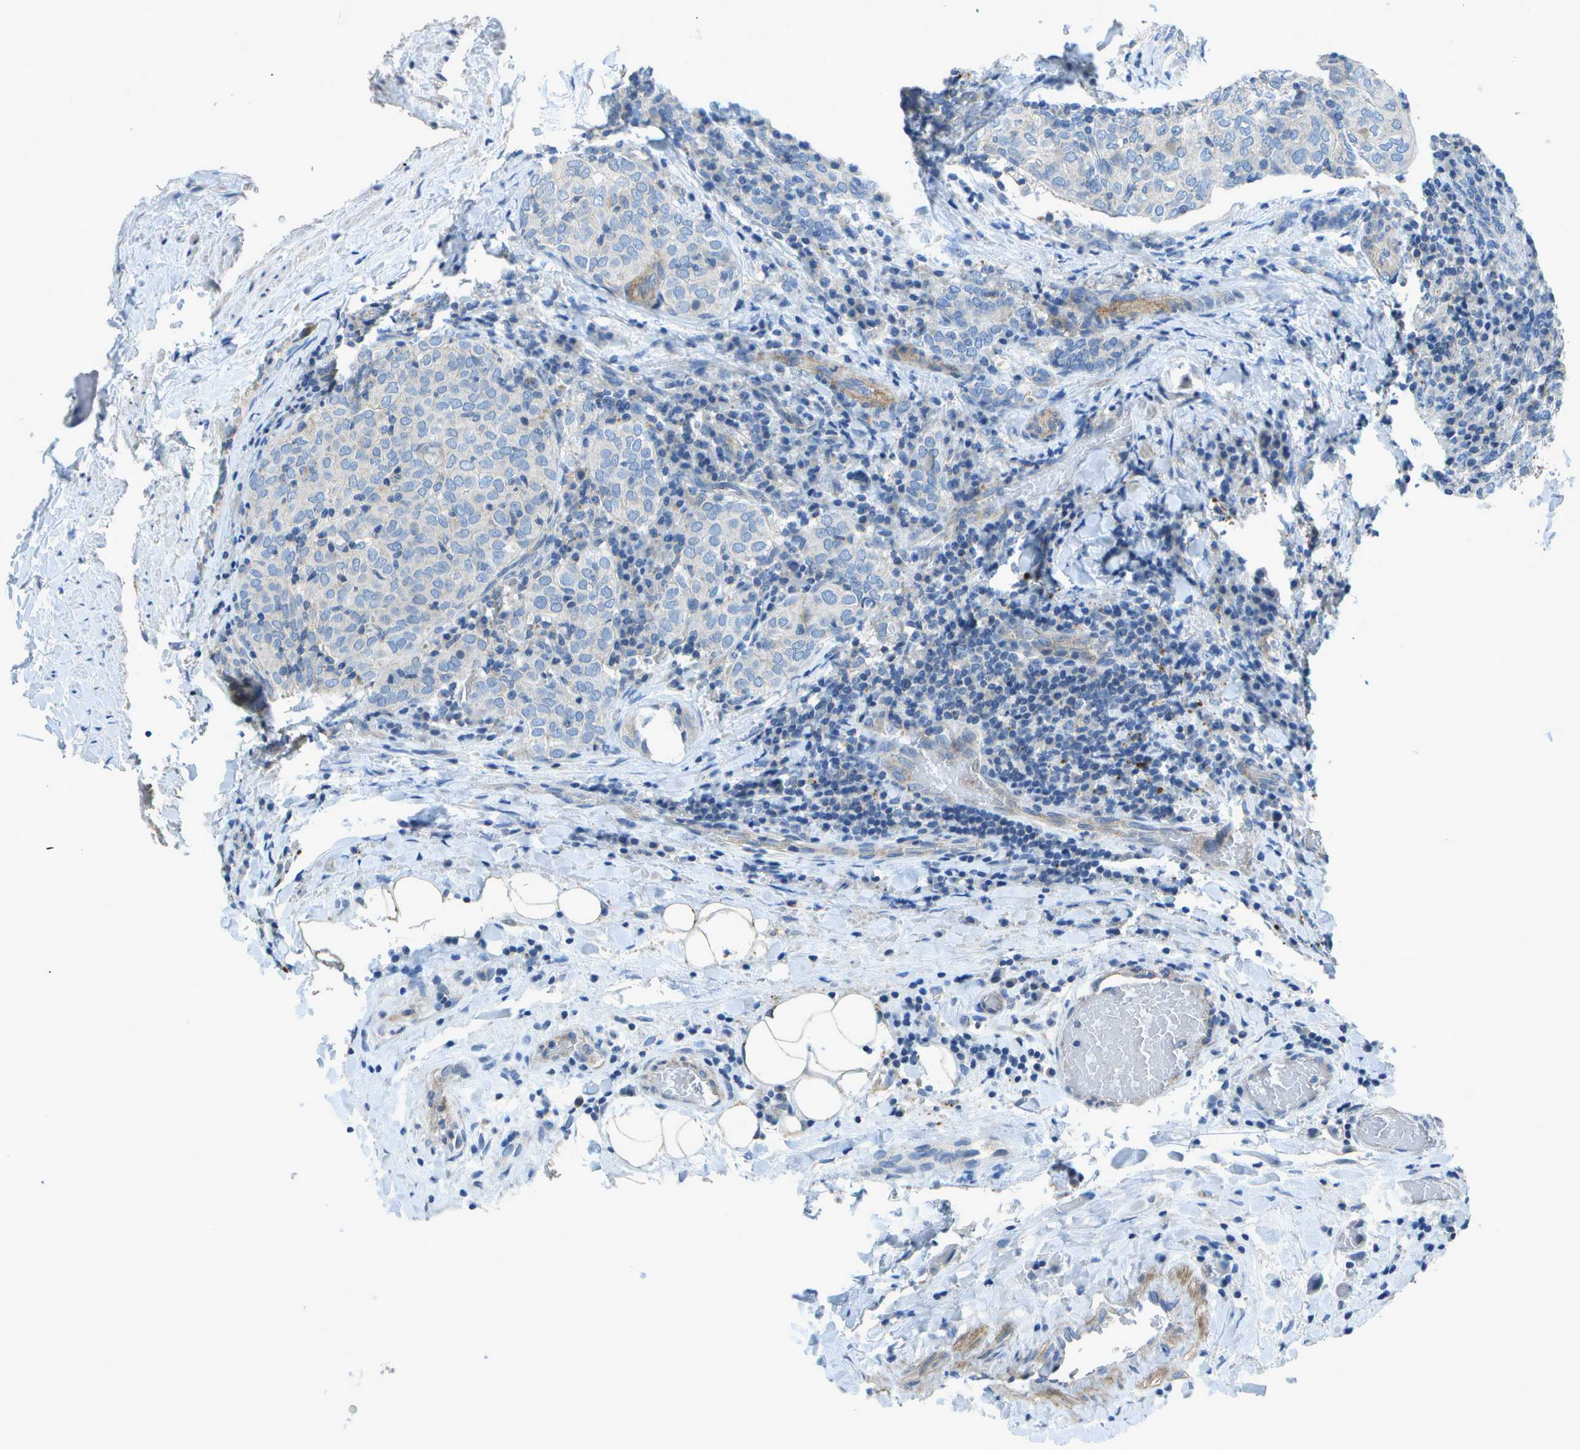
{"staining": {"intensity": "negative", "quantity": "none", "location": "none"}, "tissue": "thyroid cancer", "cell_type": "Tumor cells", "image_type": "cancer", "snomed": [{"axis": "morphology", "description": "Normal tissue, NOS"}, {"axis": "morphology", "description": "Papillary adenocarcinoma, NOS"}, {"axis": "topography", "description": "Thyroid gland"}], "caption": "A micrograph of human papillary adenocarcinoma (thyroid) is negative for staining in tumor cells.", "gene": "DCT", "patient": {"sex": "female", "age": 30}}